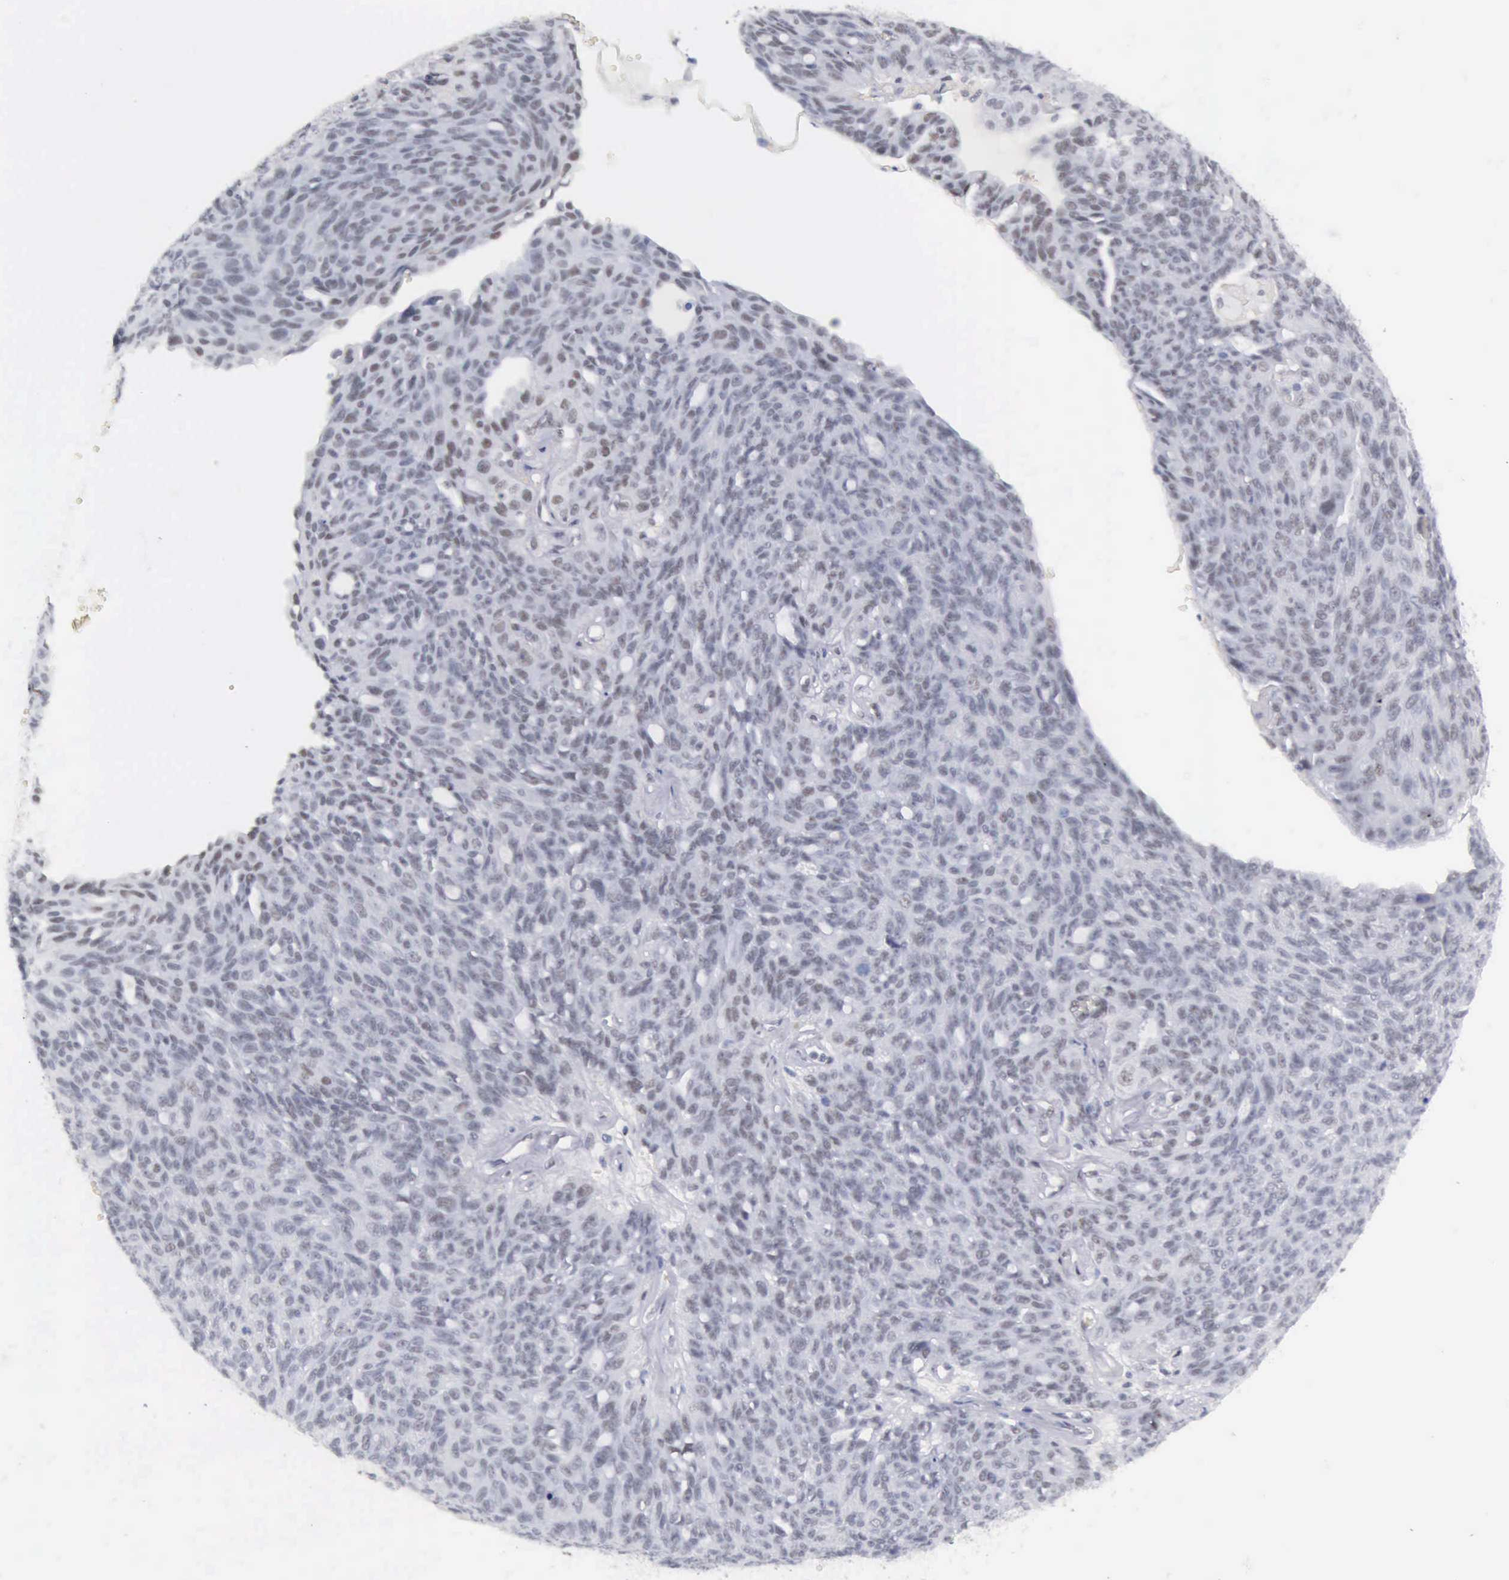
{"staining": {"intensity": "negative", "quantity": "none", "location": "none"}, "tissue": "ovarian cancer", "cell_type": "Tumor cells", "image_type": "cancer", "snomed": [{"axis": "morphology", "description": "Carcinoma, endometroid"}, {"axis": "topography", "description": "Ovary"}], "caption": "A high-resolution micrograph shows immunohistochemistry staining of ovarian cancer (endometroid carcinoma), which displays no significant staining in tumor cells.", "gene": "EP300", "patient": {"sex": "female", "age": 60}}